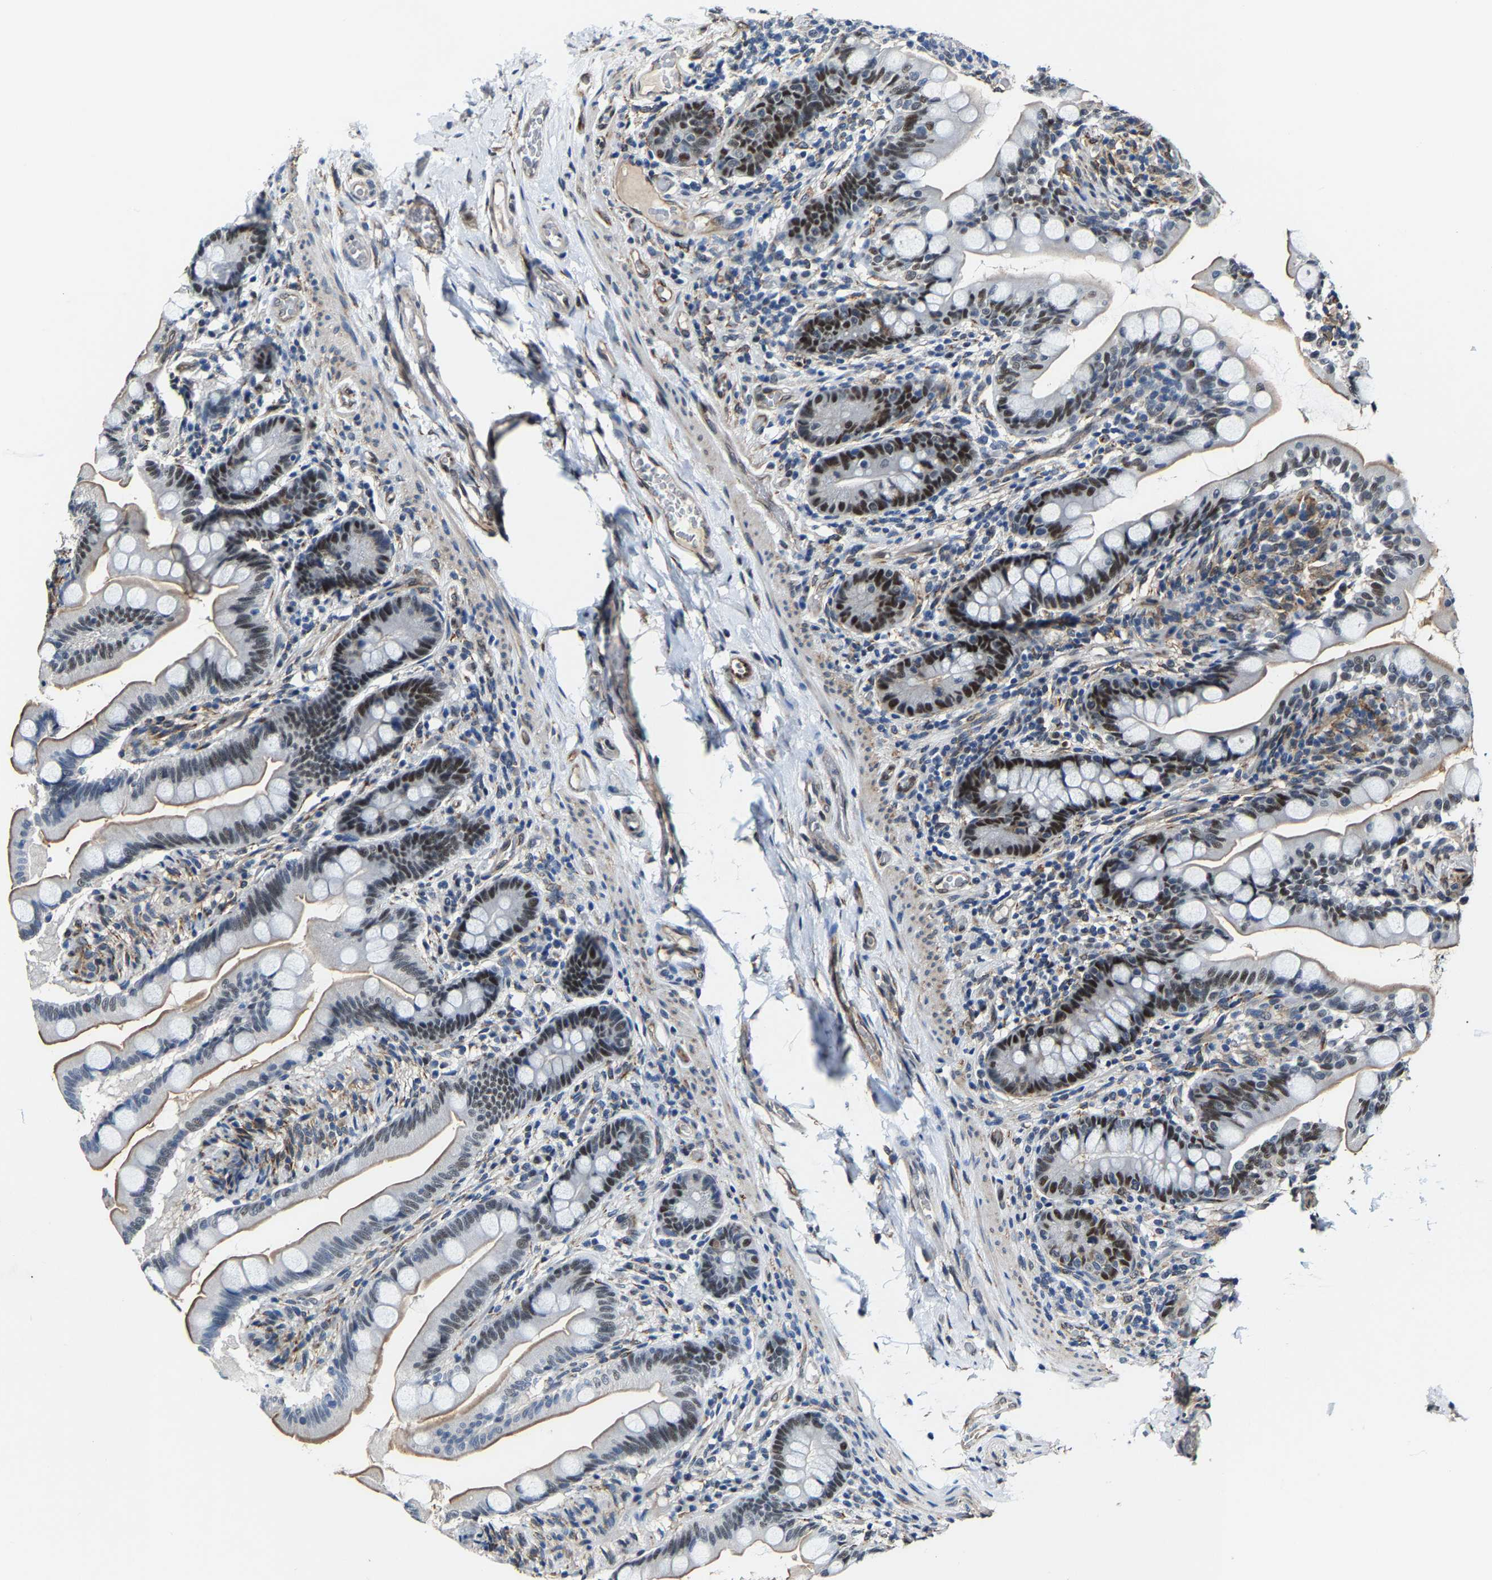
{"staining": {"intensity": "moderate", "quantity": "25%-75%", "location": "cytoplasmic/membranous,nuclear"}, "tissue": "small intestine", "cell_type": "Glandular cells", "image_type": "normal", "snomed": [{"axis": "morphology", "description": "Normal tissue, NOS"}, {"axis": "topography", "description": "Small intestine"}], "caption": "Small intestine stained with IHC displays moderate cytoplasmic/membranous,nuclear staining in about 25%-75% of glandular cells.", "gene": "METTL1", "patient": {"sex": "female", "age": 56}}